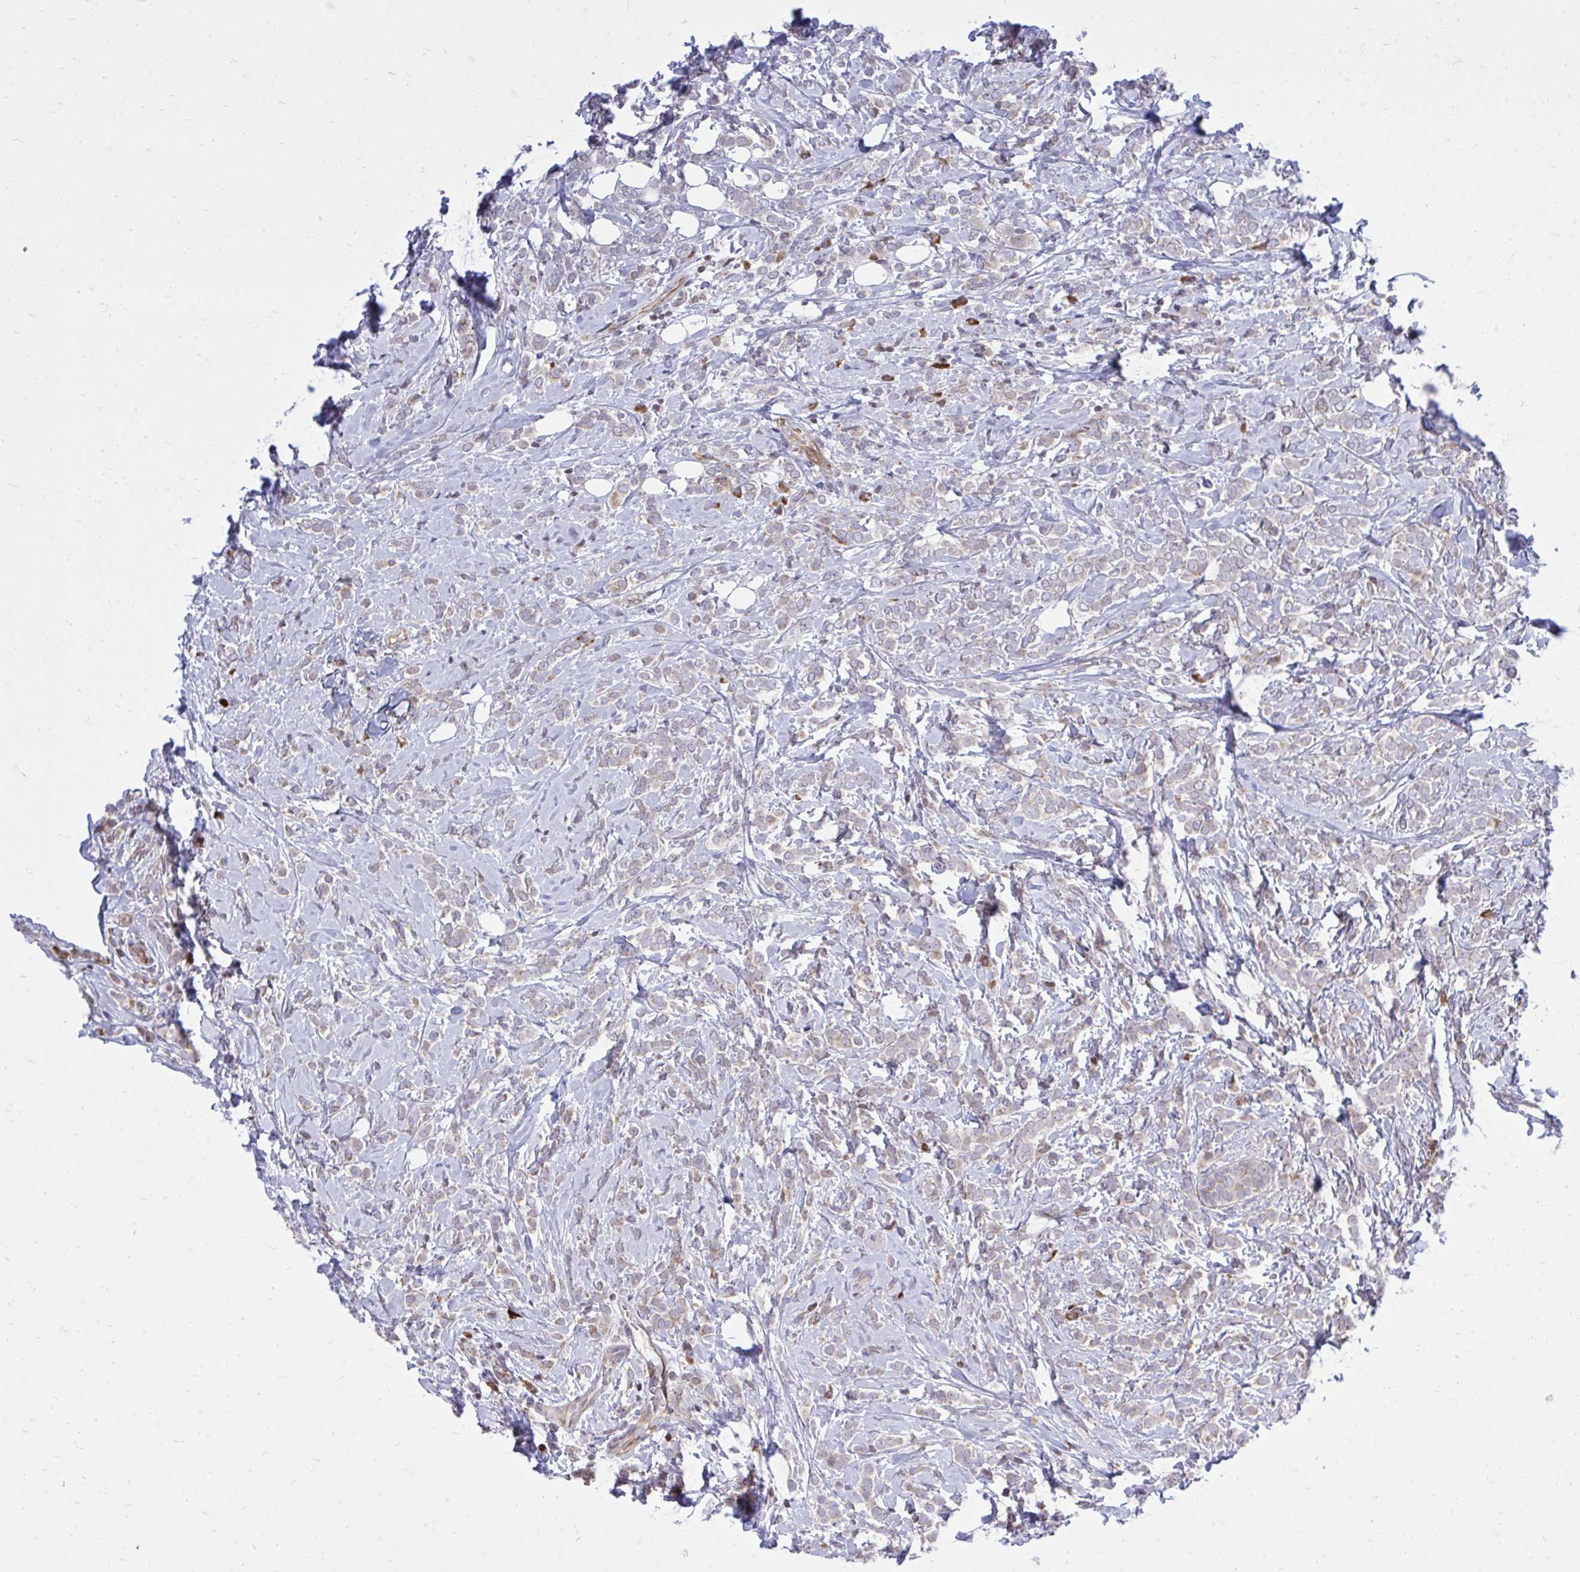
{"staining": {"intensity": "weak", "quantity": "<25%", "location": "cytoplasmic/membranous"}, "tissue": "breast cancer", "cell_type": "Tumor cells", "image_type": "cancer", "snomed": [{"axis": "morphology", "description": "Lobular carcinoma"}, {"axis": "topography", "description": "Breast"}], "caption": "Immunohistochemical staining of human lobular carcinoma (breast) reveals no significant positivity in tumor cells. (DAB immunohistochemistry with hematoxylin counter stain).", "gene": "METTL9", "patient": {"sex": "female", "age": 49}}